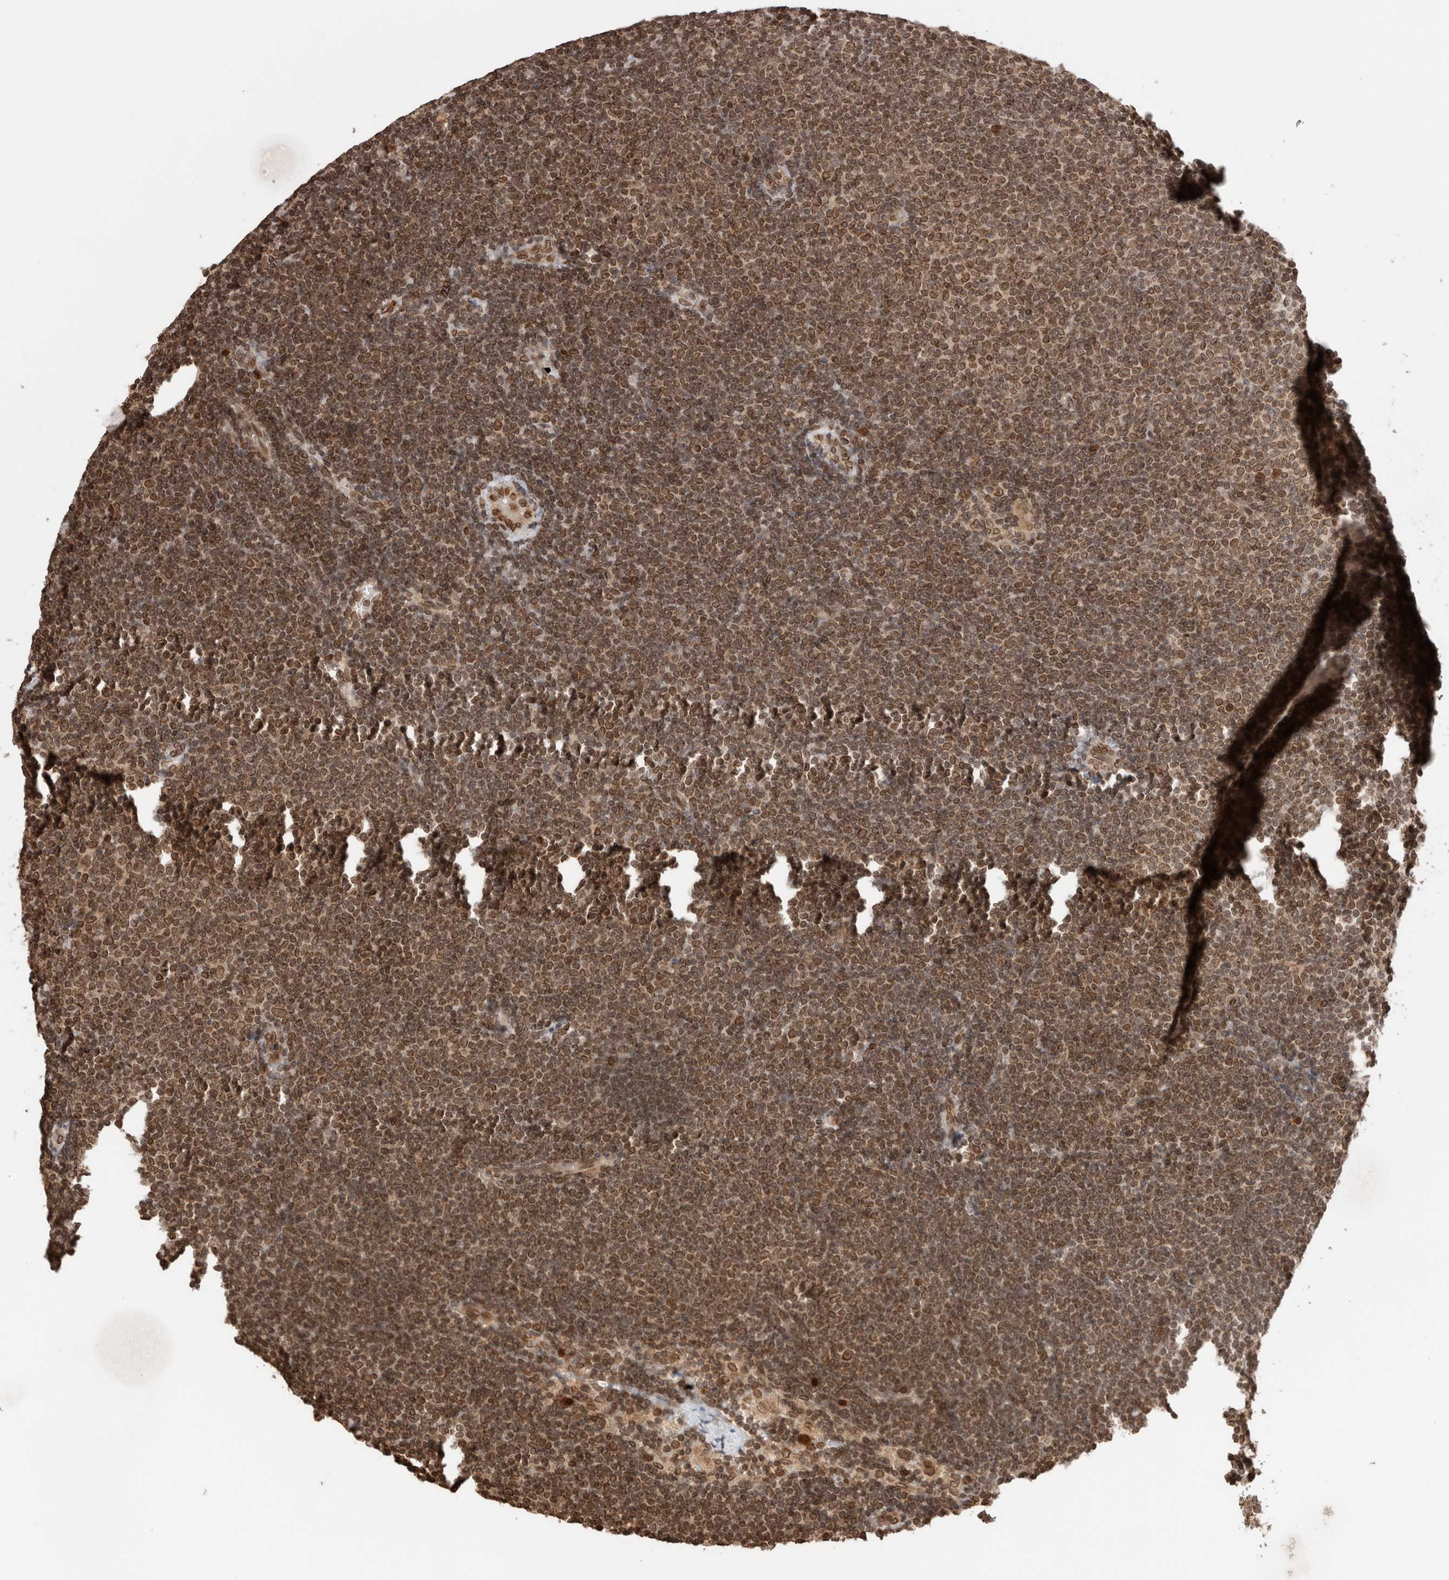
{"staining": {"intensity": "moderate", "quantity": ">75%", "location": "cytoplasmic/membranous,nuclear"}, "tissue": "lymphoma", "cell_type": "Tumor cells", "image_type": "cancer", "snomed": [{"axis": "morphology", "description": "Malignant lymphoma, non-Hodgkin's type, Low grade"}, {"axis": "topography", "description": "Lymph node"}], "caption": "Moderate cytoplasmic/membranous and nuclear protein positivity is identified in approximately >75% of tumor cells in low-grade malignant lymphoma, non-Hodgkin's type. Using DAB (3,3'-diaminobenzidine) (brown) and hematoxylin (blue) stains, captured at high magnification using brightfield microscopy.", "gene": "TPR", "patient": {"sex": "female", "age": 53}}